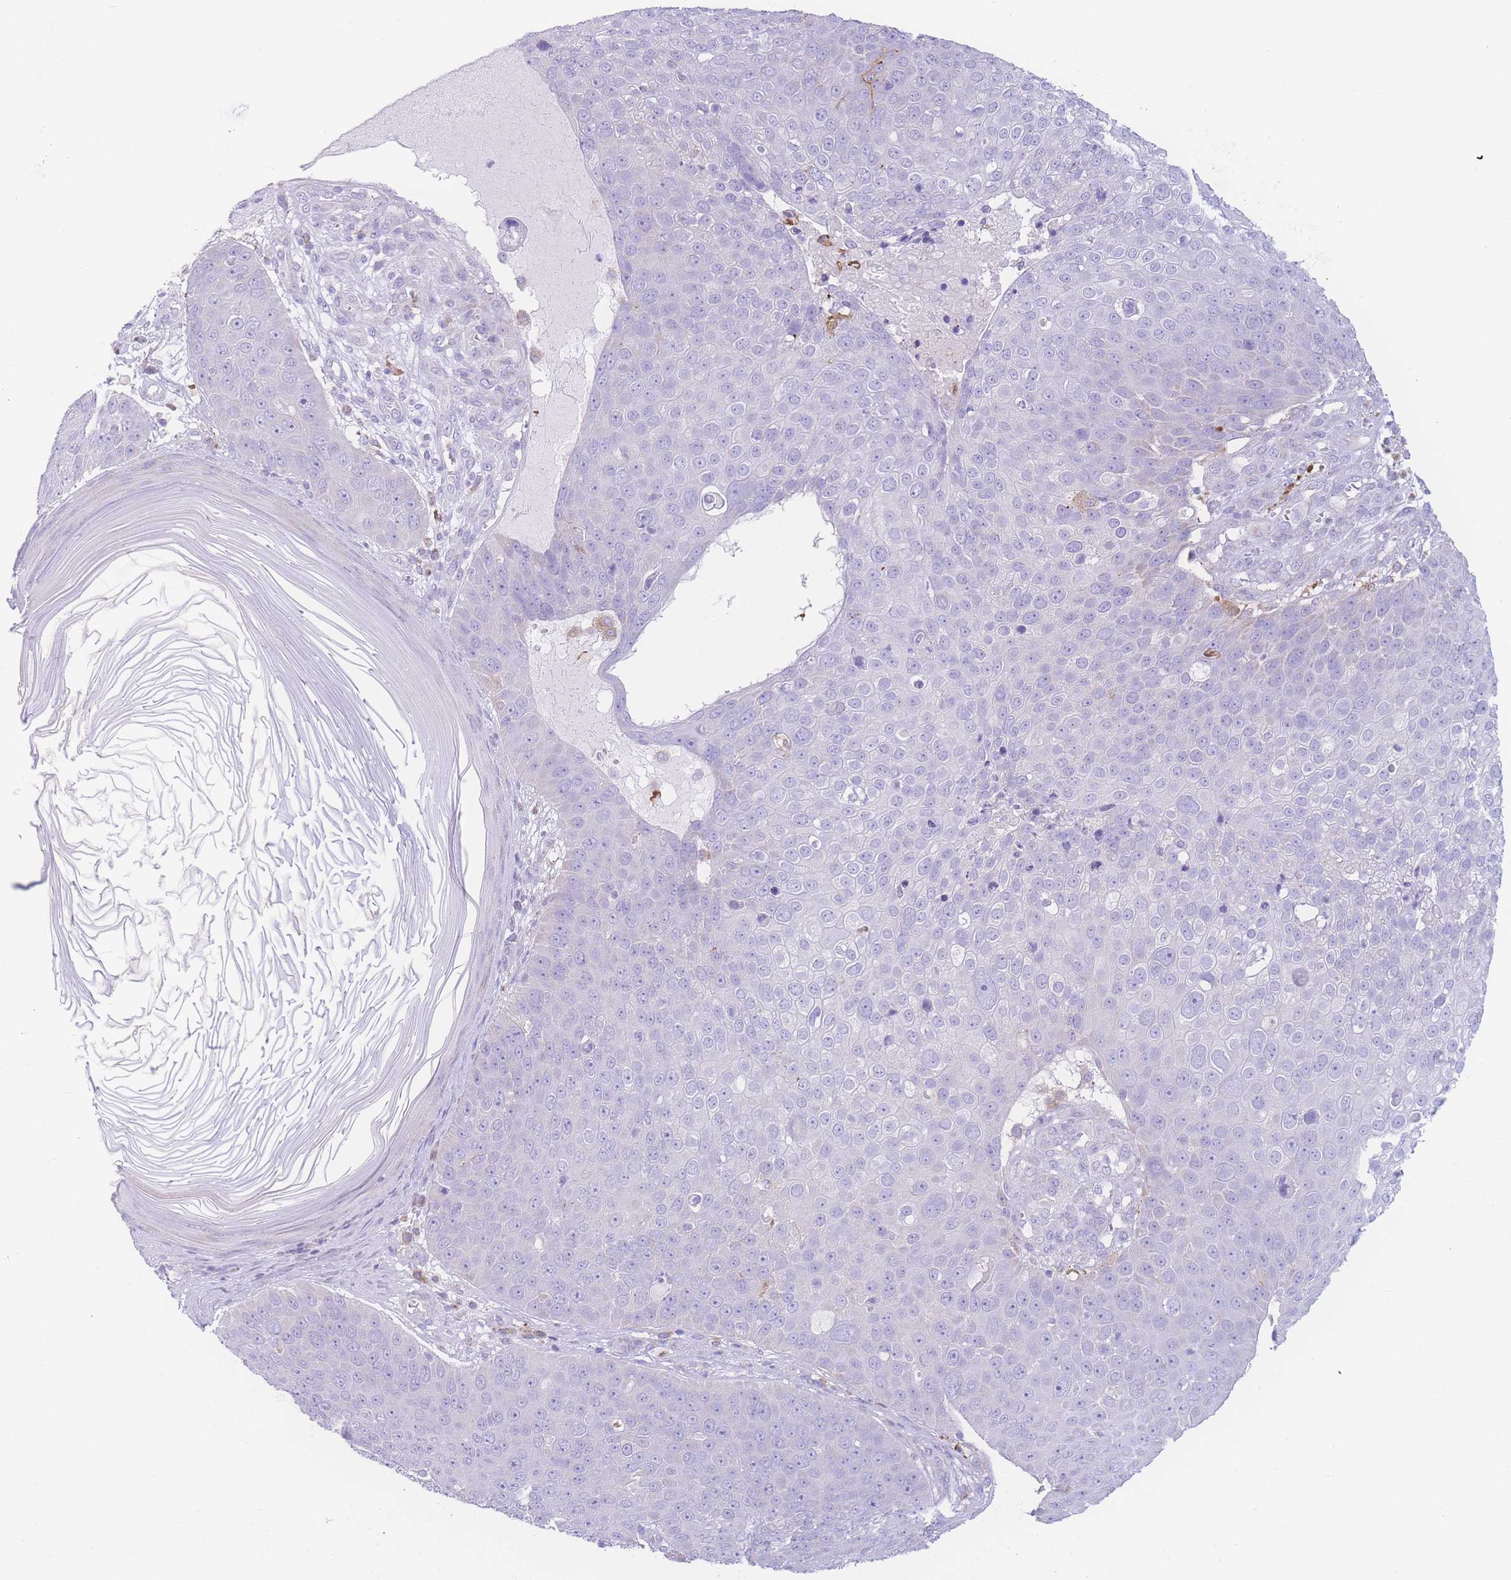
{"staining": {"intensity": "negative", "quantity": "none", "location": "none"}, "tissue": "skin cancer", "cell_type": "Tumor cells", "image_type": "cancer", "snomed": [{"axis": "morphology", "description": "Squamous cell carcinoma, NOS"}, {"axis": "topography", "description": "Skin"}], "caption": "Immunohistochemistry (IHC) image of neoplastic tissue: human squamous cell carcinoma (skin) stained with DAB (3,3'-diaminobenzidine) demonstrates no significant protein expression in tumor cells.", "gene": "NBEAL1", "patient": {"sex": "male", "age": 71}}